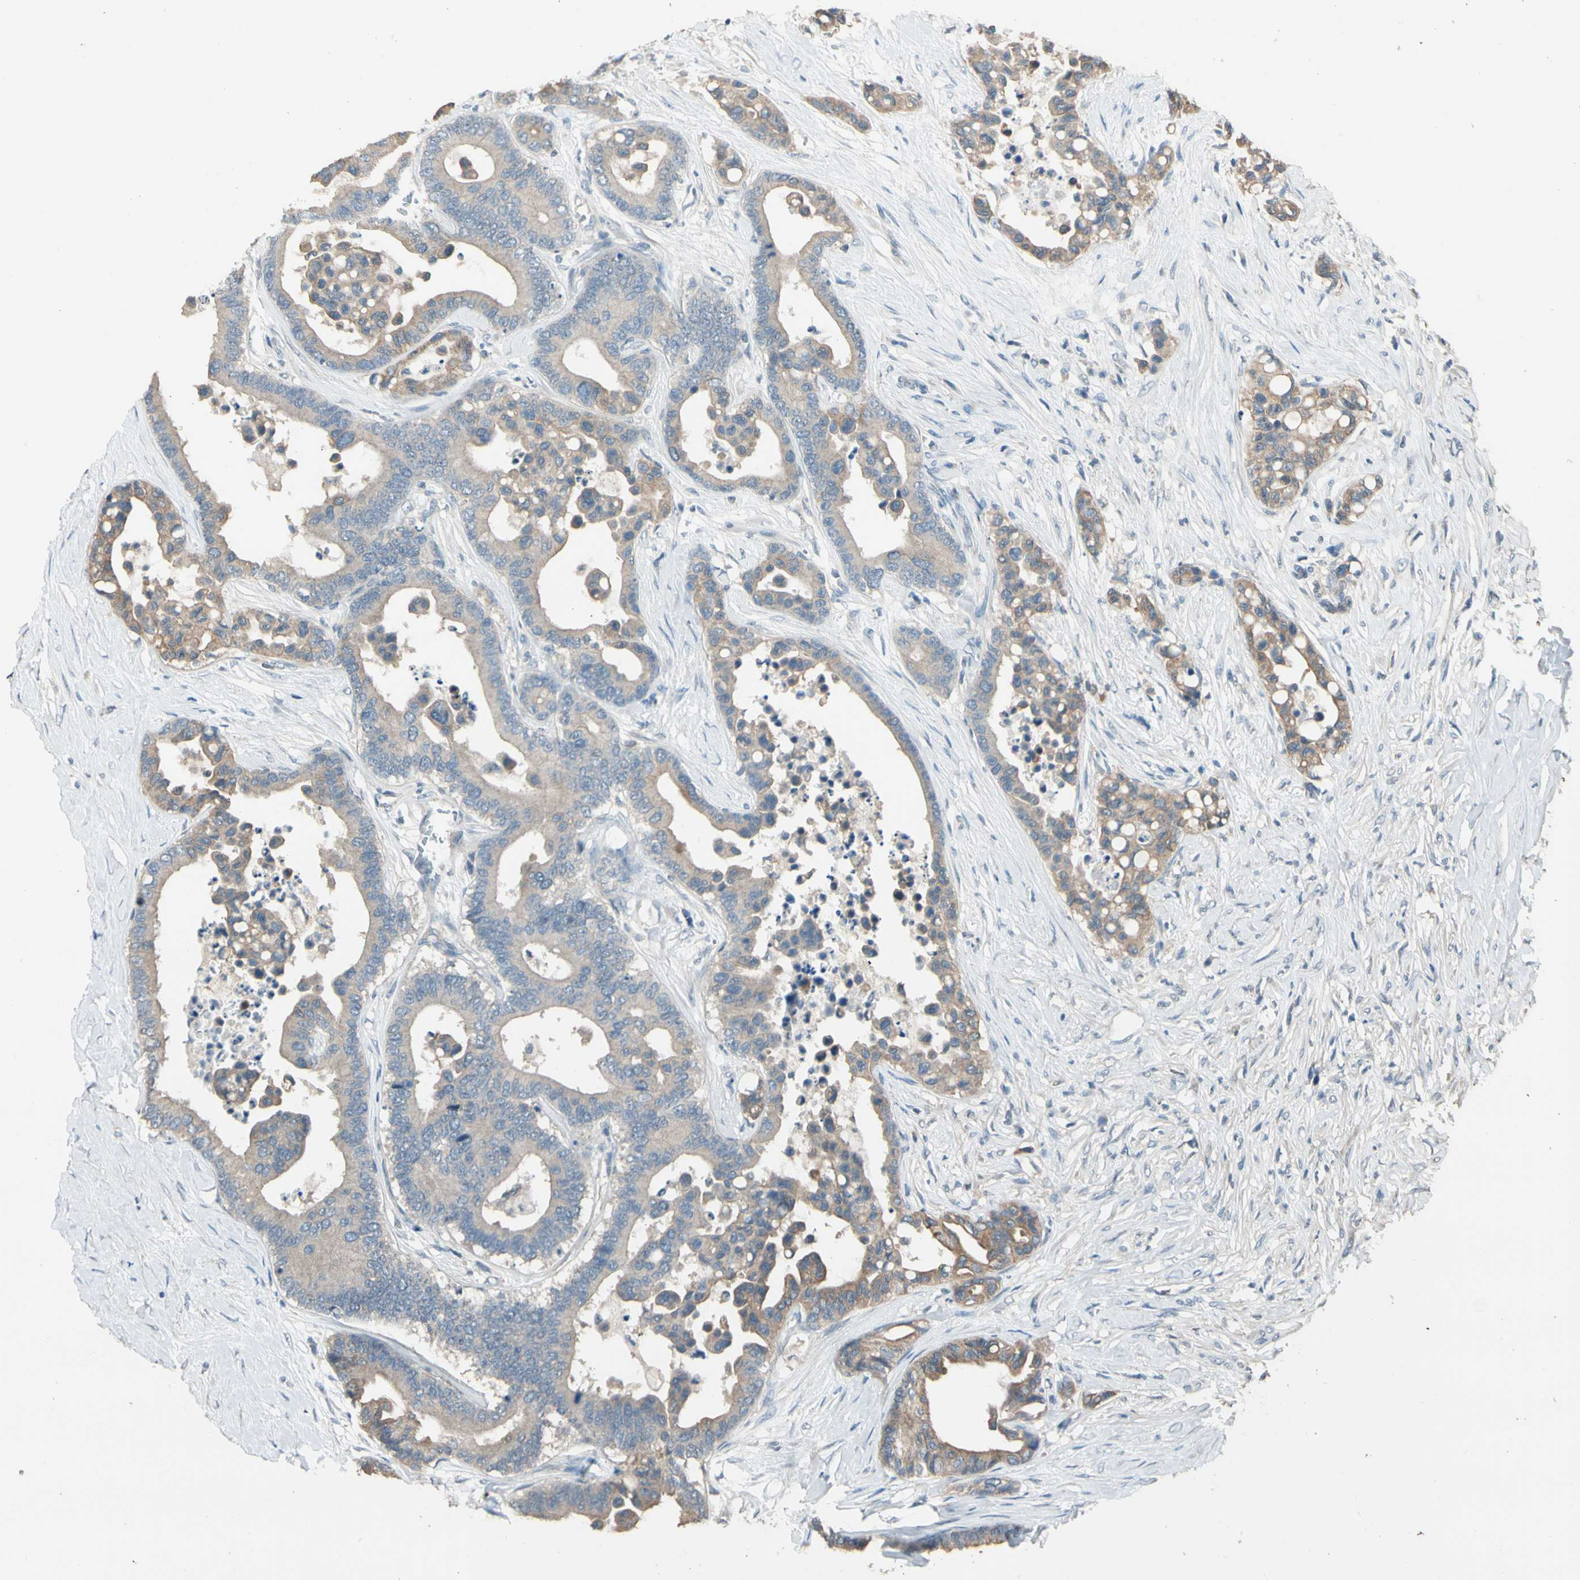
{"staining": {"intensity": "weak", "quantity": ">75%", "location": "cytoplasmic/membranous"}, "tissue": "colorectal cancer", "cell_type": "Tumor cells", "image_type": "cancer", "snomed": [{"axis": "morphology", "description": "Normal tissue, NOS"}, {"axis": "morphology", "description": "Adenocarcinoma, NOS"}, {"axis": "topography", "description": "Colon"}], "caption": "Immunohistochemistry (IHC) micrograph of neoplastic tissue: colorectal cancer (adenocarcinoma) stained using immunohistochemistry reveals low levels of weak protein expression localized specifically in the cytoplasmic/membranous of tumor cells, appearing as a cytoplasmic/membranous brown color.", "gene": "MAP3K7", "patient": {"sex": "male", "age": 82}}